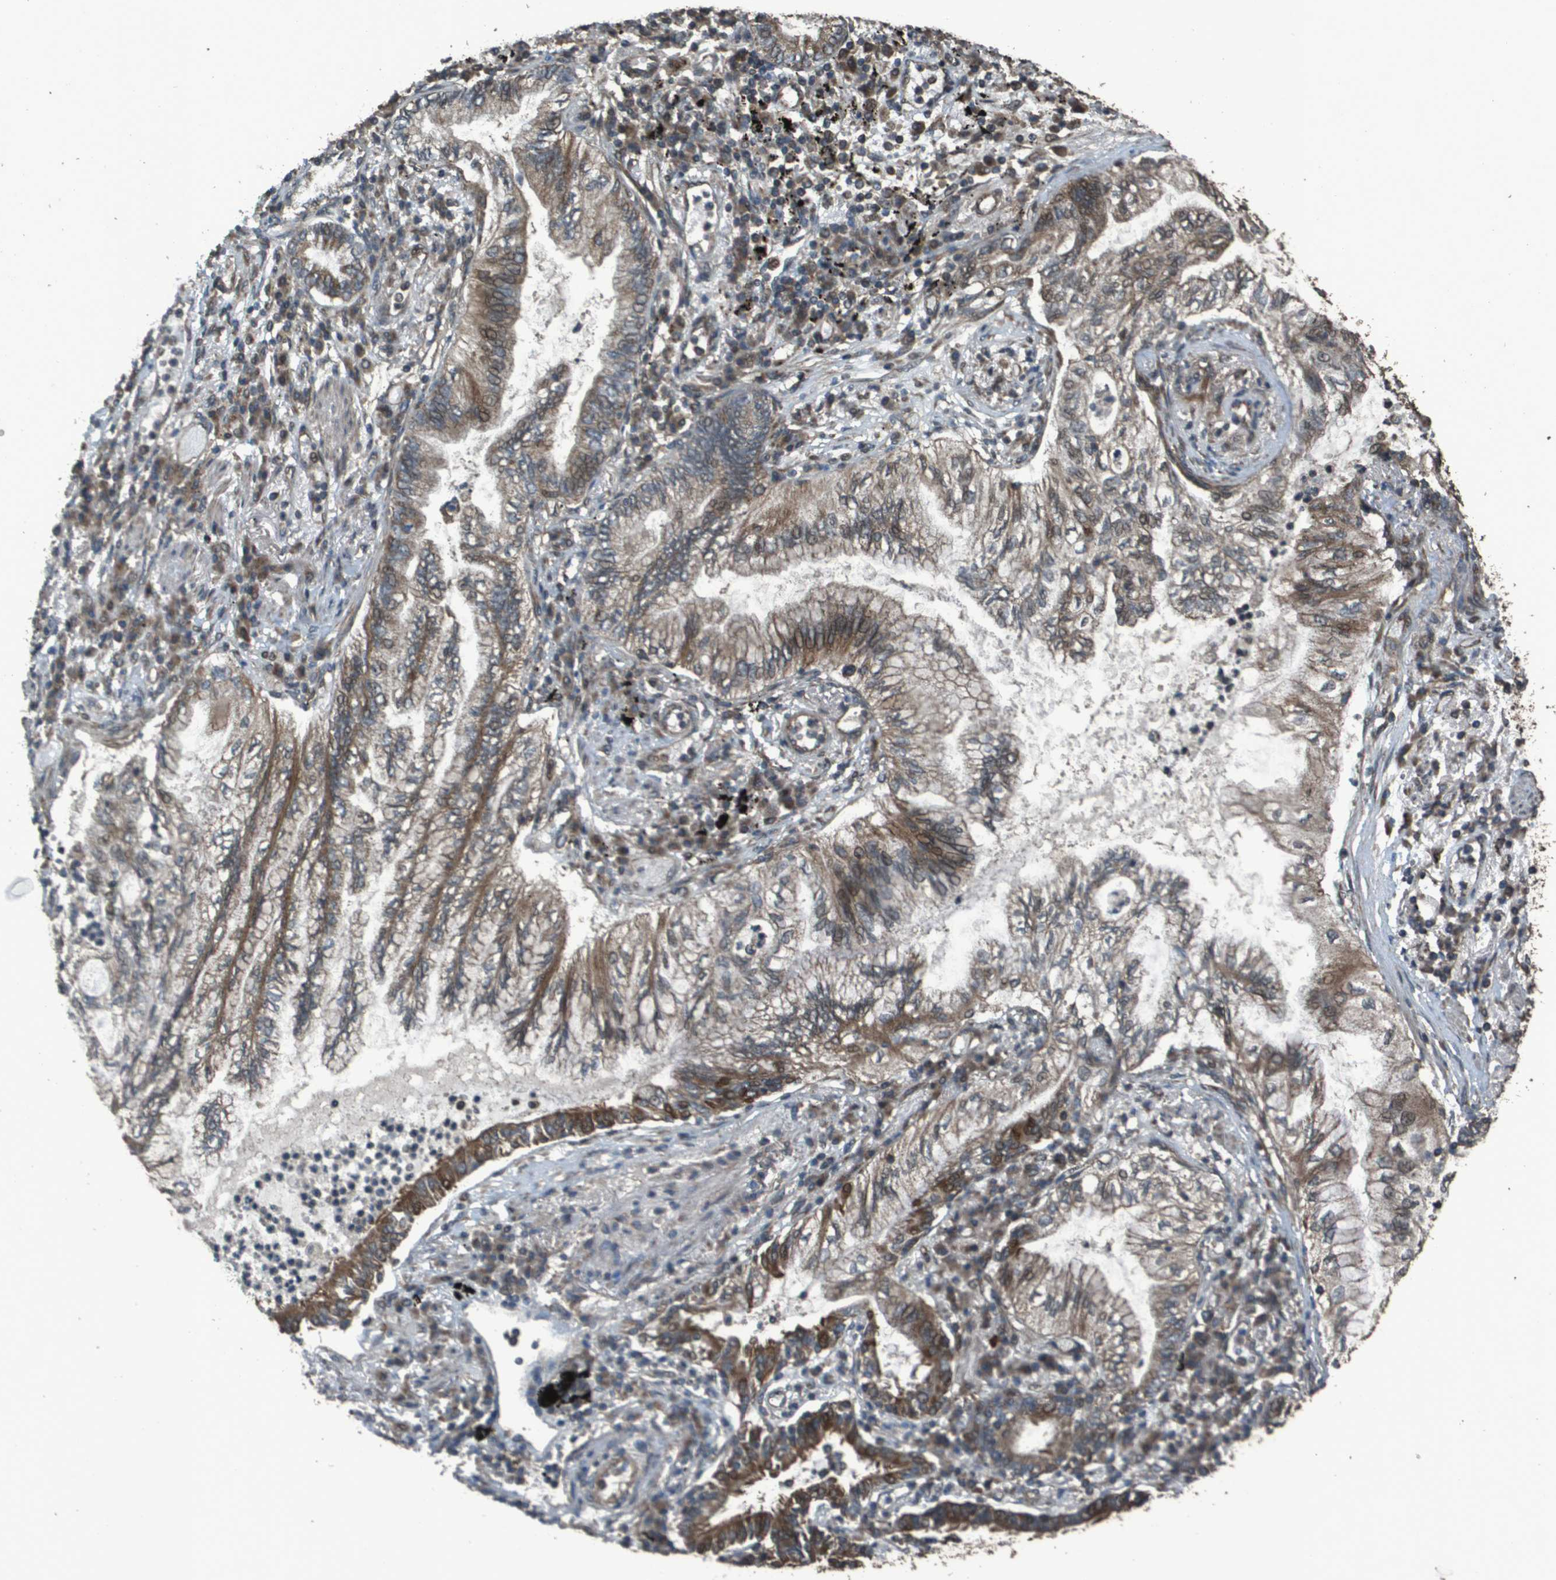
{"staining": {"intensity": "moderate", "quantity": ">75%", "location": "cytoplasmic/membranous"}, "tissue": "lung cancer", "cell_type": "Tumor cells", "image_type": "cancer", "snomed": [{"axis": "morphology", "description": "Normal tissue, NOS"}, {"axis": "morphology", "description": "Adenocarcinoma, NOS"}, {"axis": "topography", "description": "Bronchus"}, {"axis": "topography", "description": "Lung"}], "caption": "Immunohistochemistry (IHC) histopathology image of lung cancer (adenocarcinoma) stained for a protein (brown), which demonstrates medium levels of moderate cytoplasmic/membranous staining in about >75% of tumor cells.", "gene": "FIG4", "patient": {"sex": "female", "age": 70}}